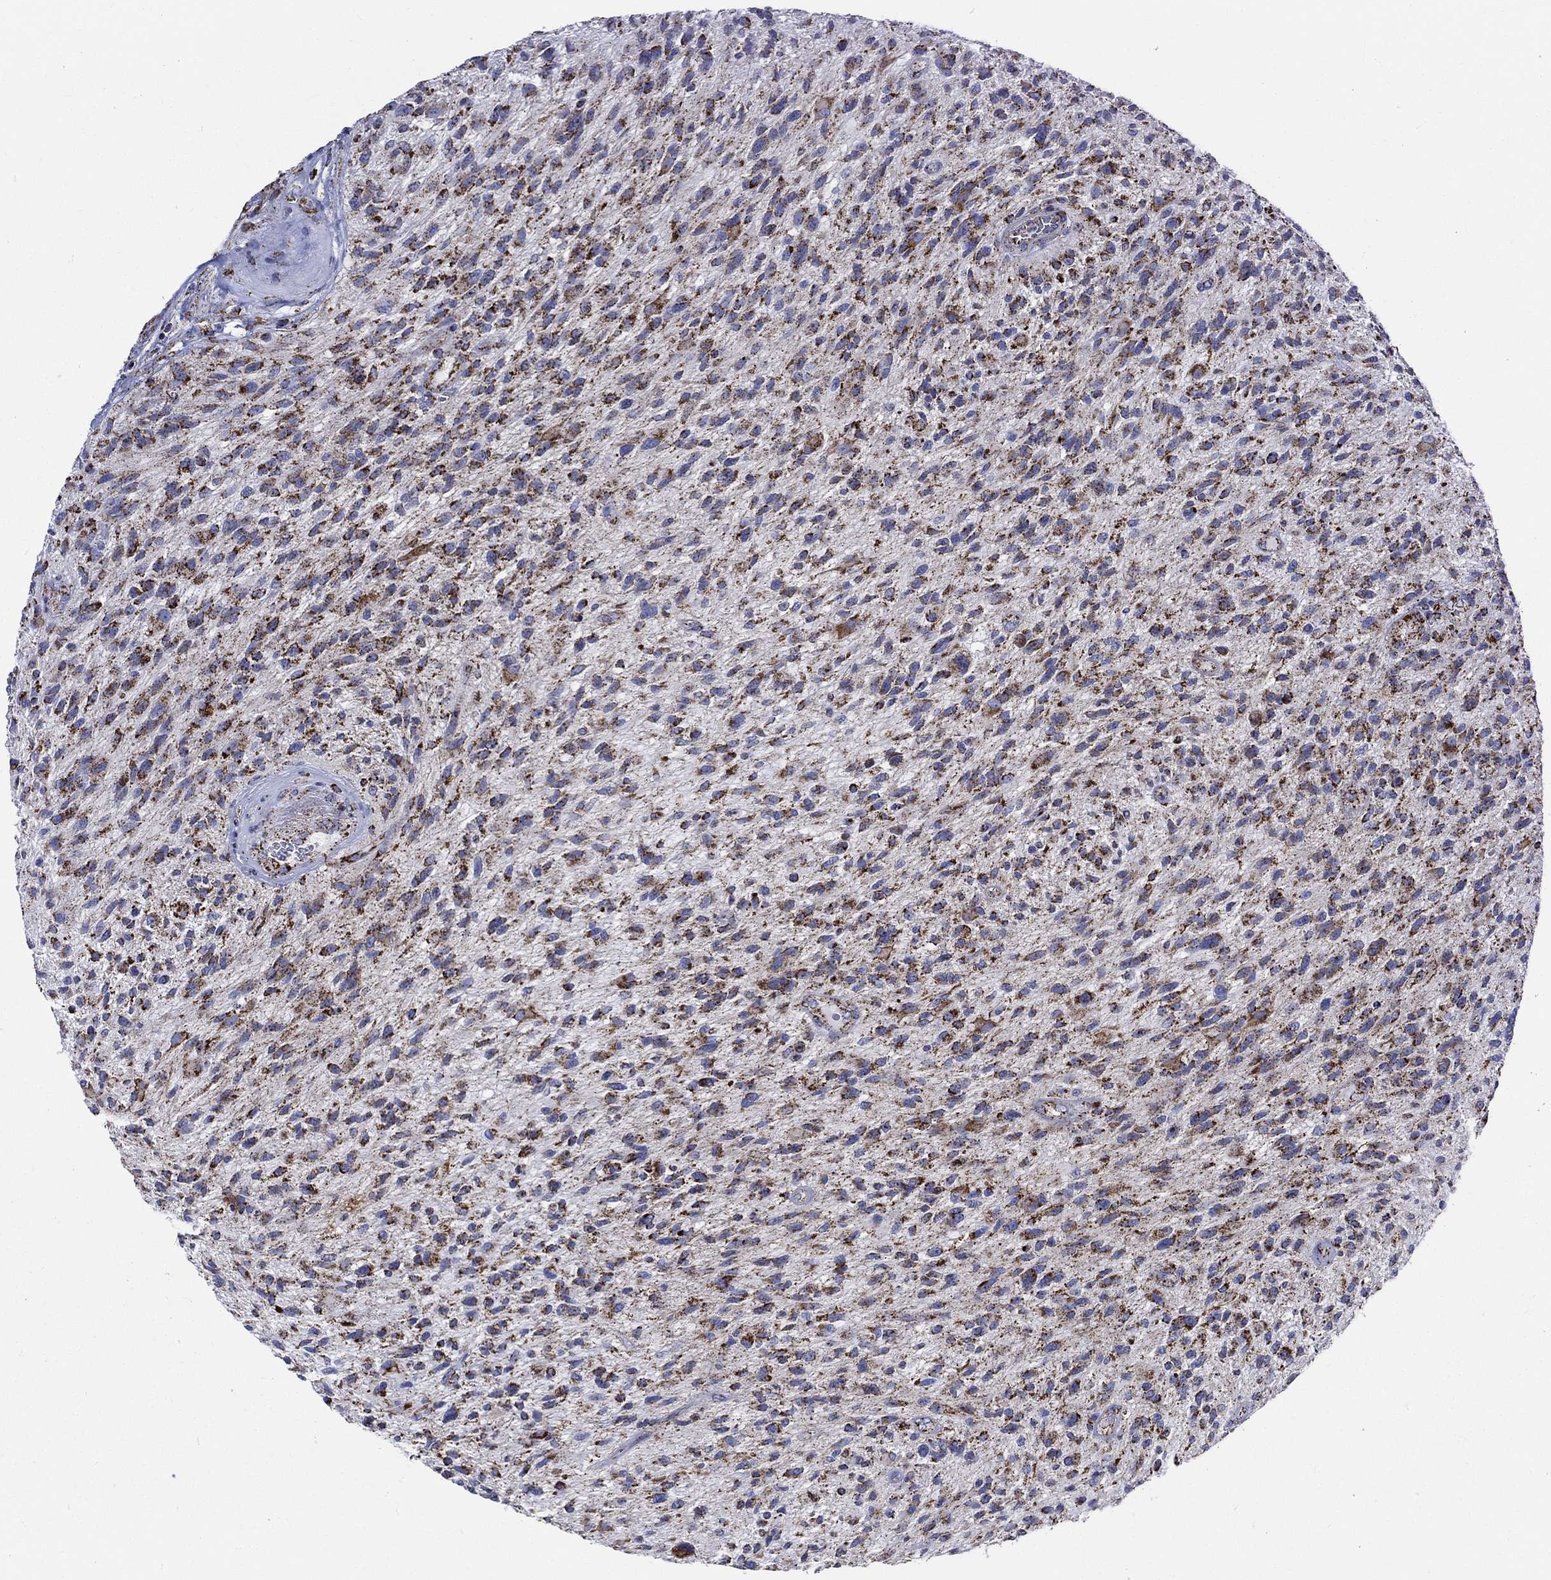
{"staining": {"intensity": "strong", "quantity": ">75%", "location": "cytoplasmic/membranous"}, "tissue": "glioma", "cell_type": "Tumor cells", "image_type": "cancer", "snomed": [{"axis": "morphology", "description": "Glioma, malignant, High grade"}, {"axis": "topography", "description": "Brain"}], "caption": "Malignant glioma (high-grade) stained with immunohistochemistry exhibits strong cytoplasmic/membranous positivity in approximately >75% of tumor cells. The staining is performed using DAB (3,3'-diaminobenzidine) brown chromogen to label protein expression. The nuclei are counter-stained blue using hematoxylin.", "gene": "RCE1", "patient": {"sex": "male", "age": 47}}